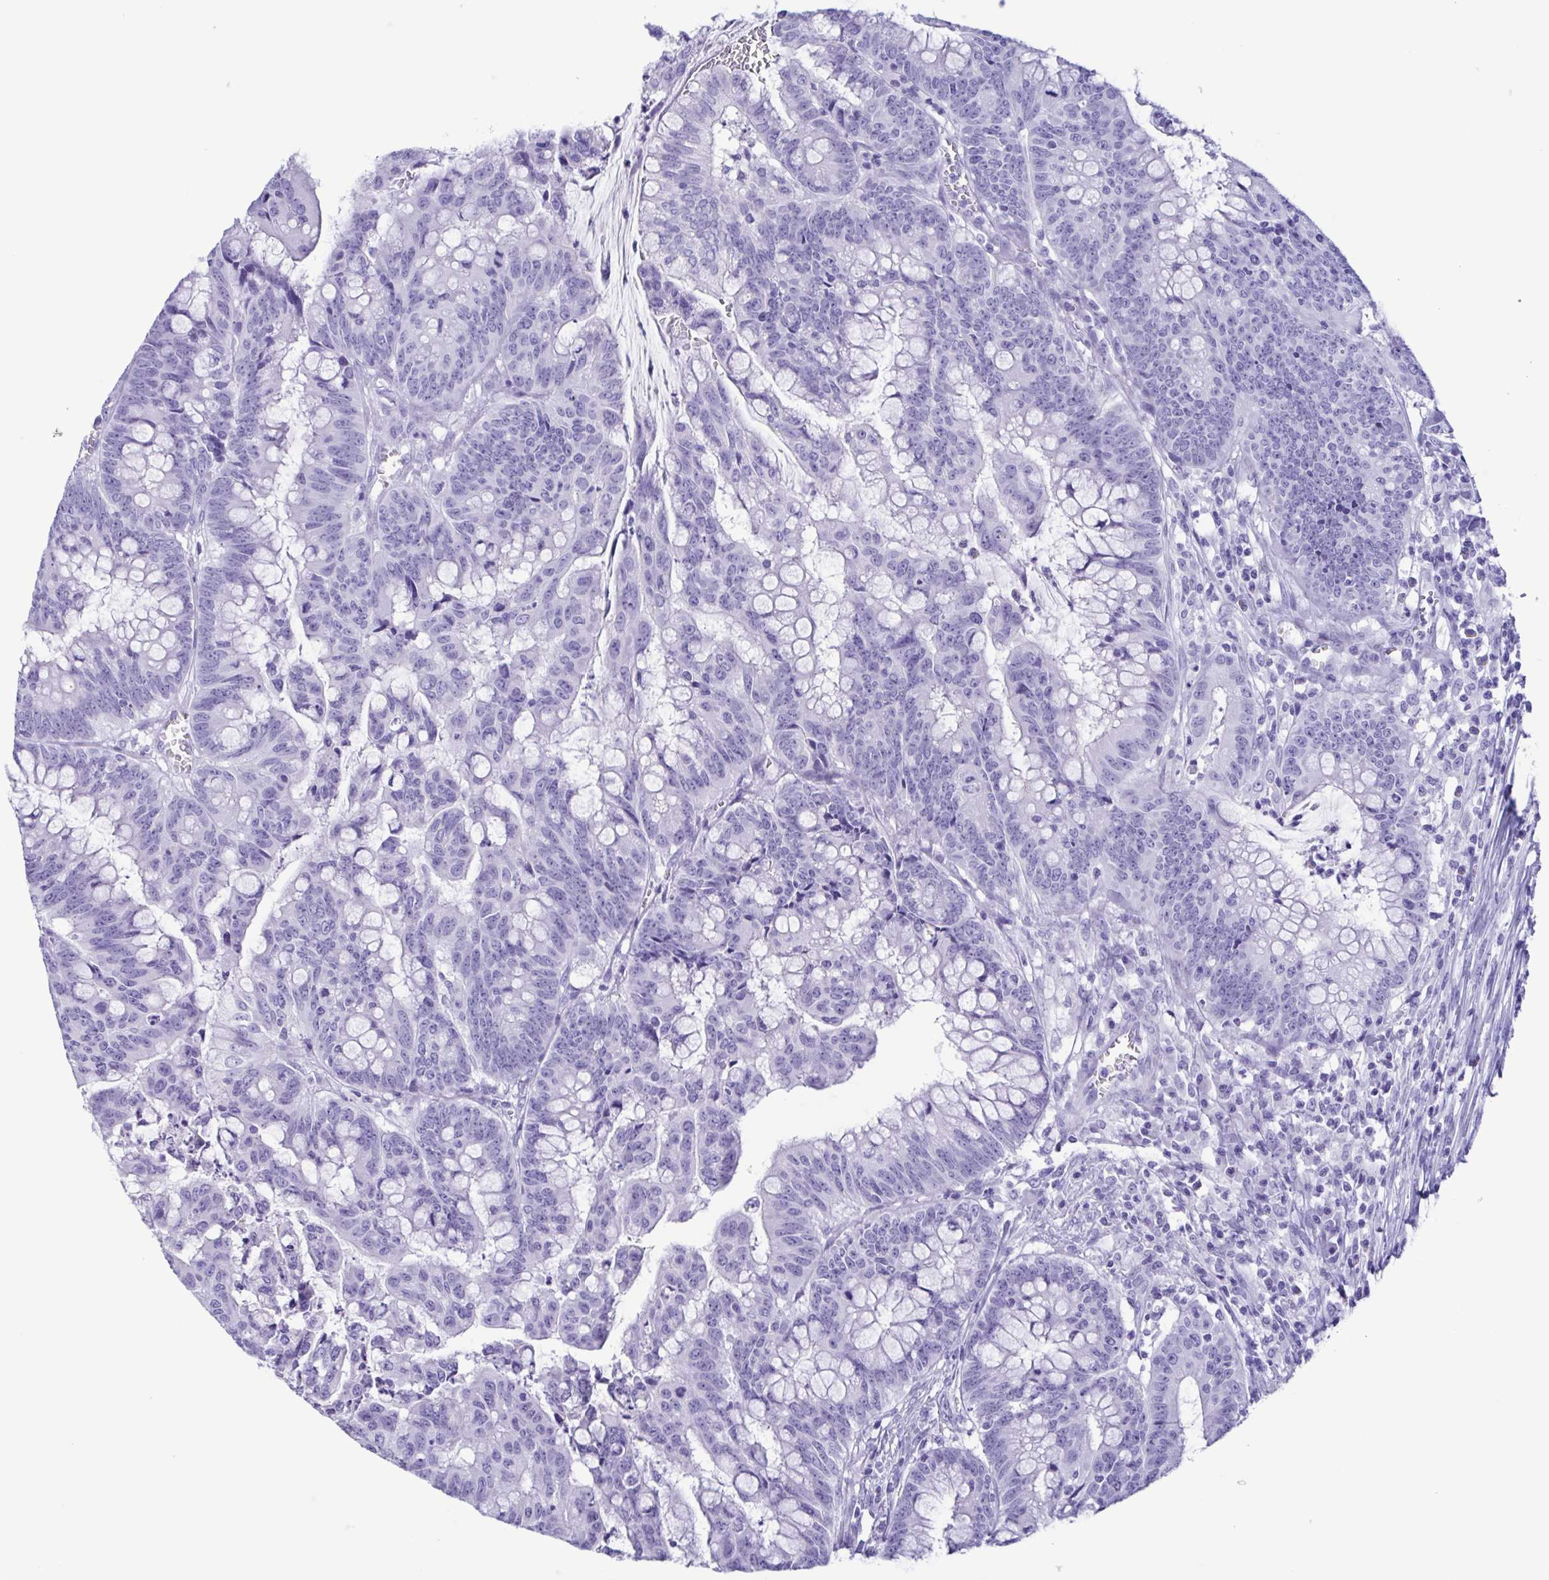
{"staining": {"intensity": "negative", "quantity": "none", "location": "none"}, "tissue": "colorectal cancer", "cell_type": "Tumor cells", "image_type": "cancer", "snomed": [{"axis": "morphology", "description": "Adenocarcinoma, NOS"}, {"axis": "topography", "description": "Colon"}], "caption": "The image shows no staining of tumor cells in colorectal adenocarcinoma. (Brightfield microscopy of DAB (3,3'-diaminobenzidine) immunohistochemistry at high magnification).", "gene": "TSPY2", "patient": {"sex": "male", "age": 62}}